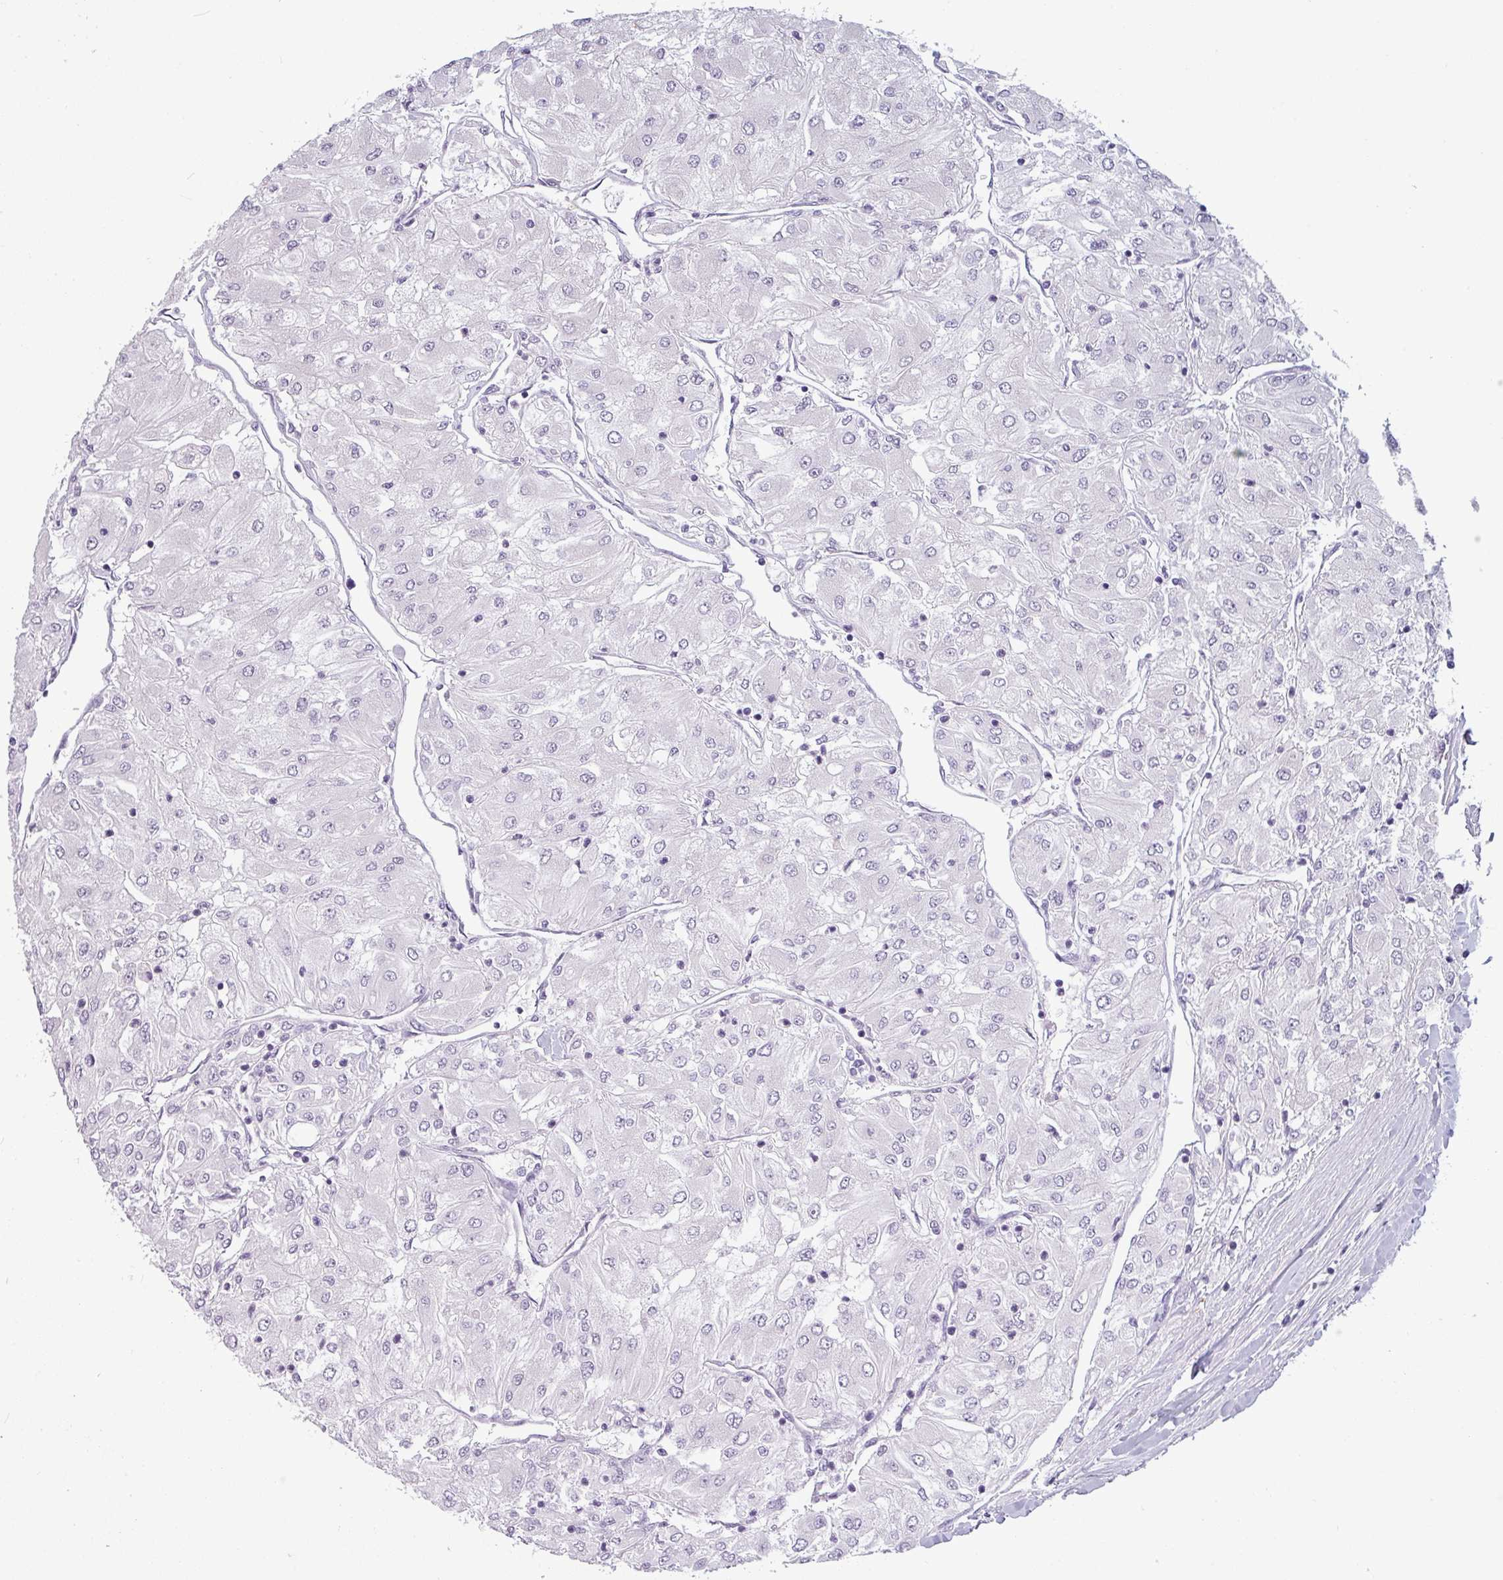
{"staining": {"intensity": "negative", "quantity": "none", "location": "none"}, "tissue": "renal cancer", "cell_type": "Tumor cells", "image_type": "cancer", "snomed": [{"axis": "morphology", "description": "Adenocarcinoma, NOS"}, {"axis": "topography", "description": "Kidney"}], "caption": "DAB immunohistochemical staining of adenocarcinoma (renal) demonstrates no significant expression in tumor cells.", "gene": "SLC26A9", "patient": {"sex": "male", "age": 80}}